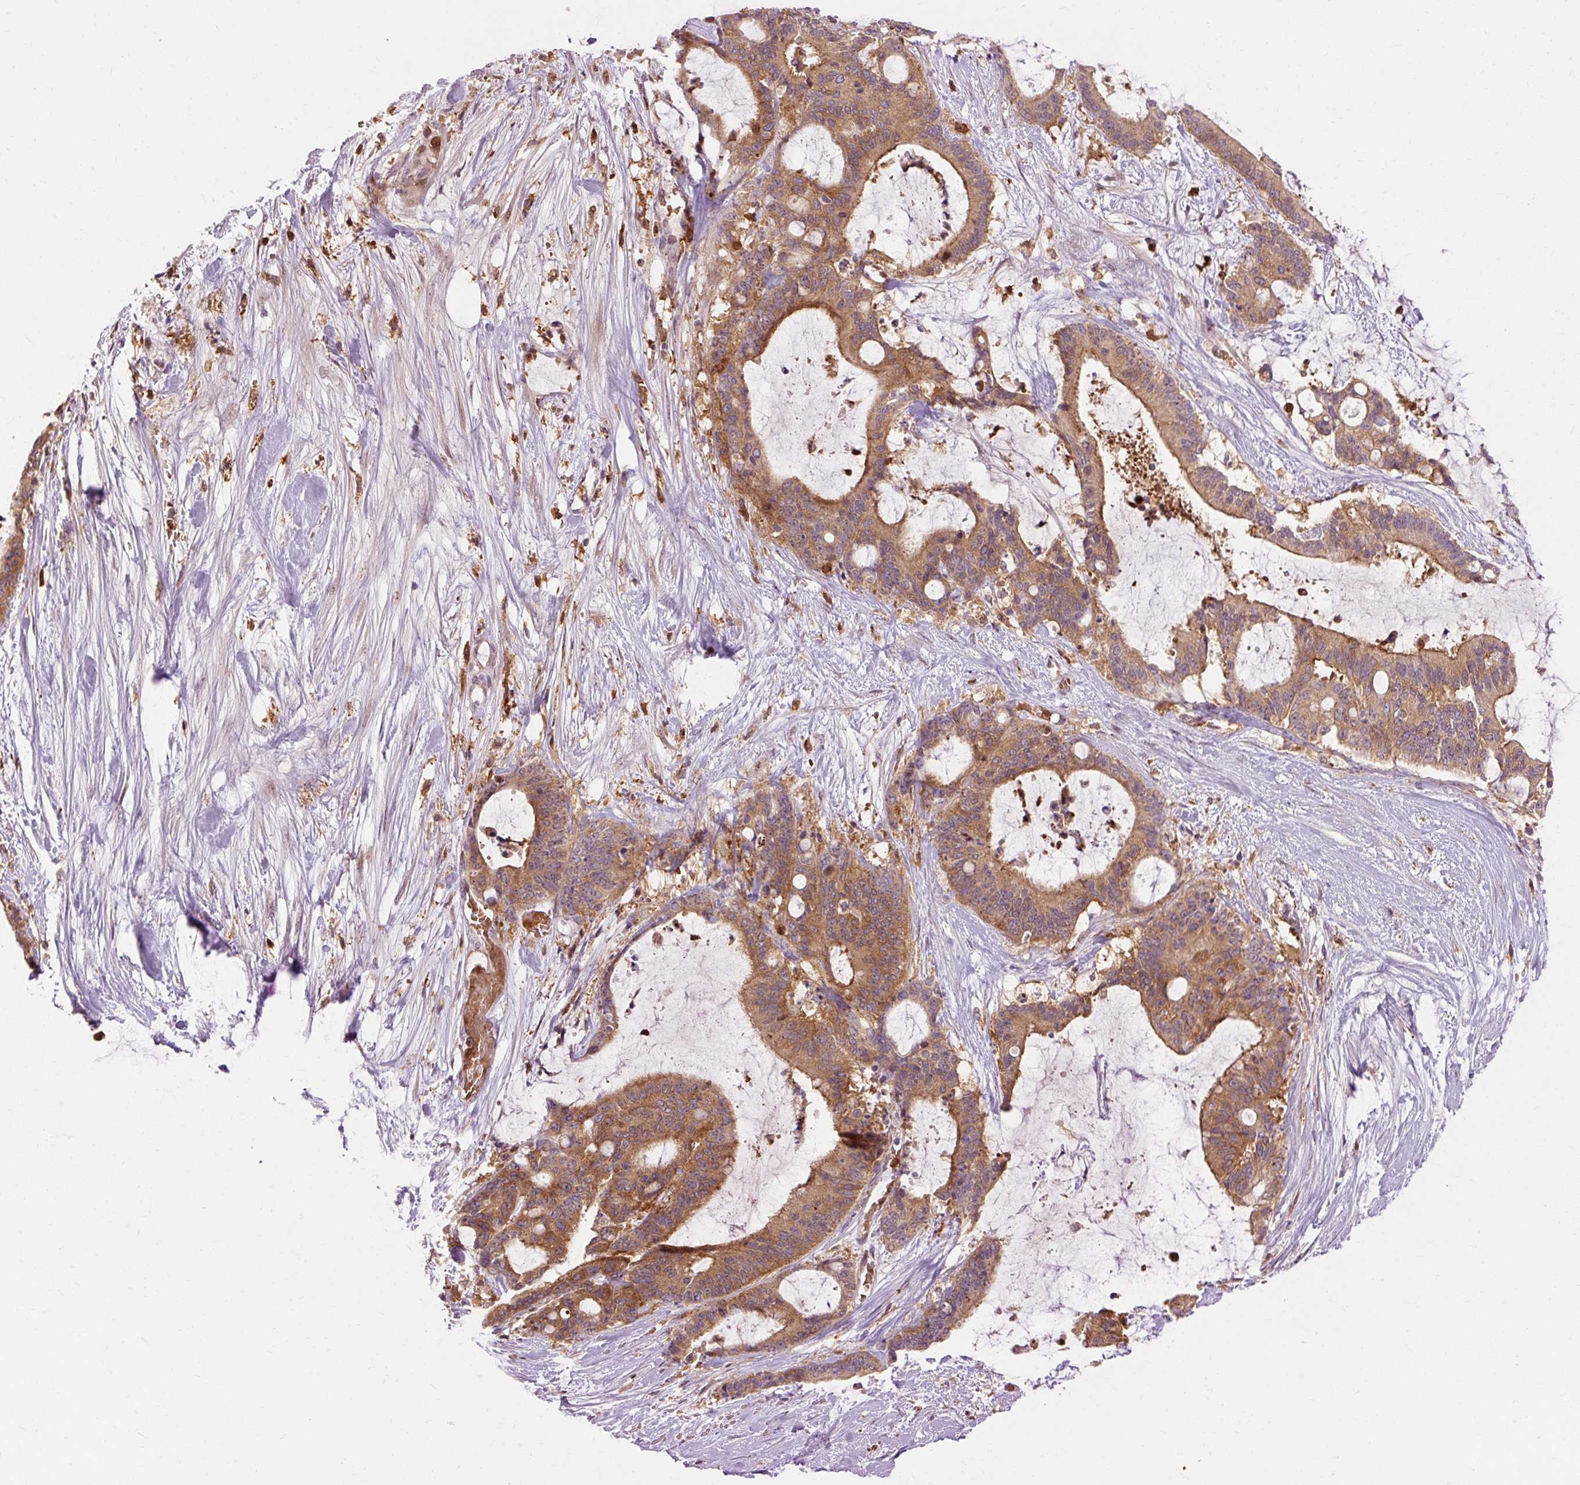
{"staining": {"intensity": "moderate", "quantity": ">75%", "location": "cytoplasmic/membranous"}, "tissue": "liver cancer", "cell_type": "Tumor cells", "image_type": "cancer", "snomed": [{"axis": "morphology", "description": "Normal tissue, NOS"}, {"axis": "morphology", "description": "Cholangiocarcinoma"}, {"axis": "topography", "description": "Liver"}, {"axis": "topography", "description": "Peripheral nerve tissue"}], "caption": "This image reveals immunohistochemistry staining of human cholangiocarcinoma (liver), with medium moderate cytoplasmic/membranous positivity in approximately >75% of tumor cells.", "gene": "CEBPZ", "patient": {"sex": "female", "age": 73}}